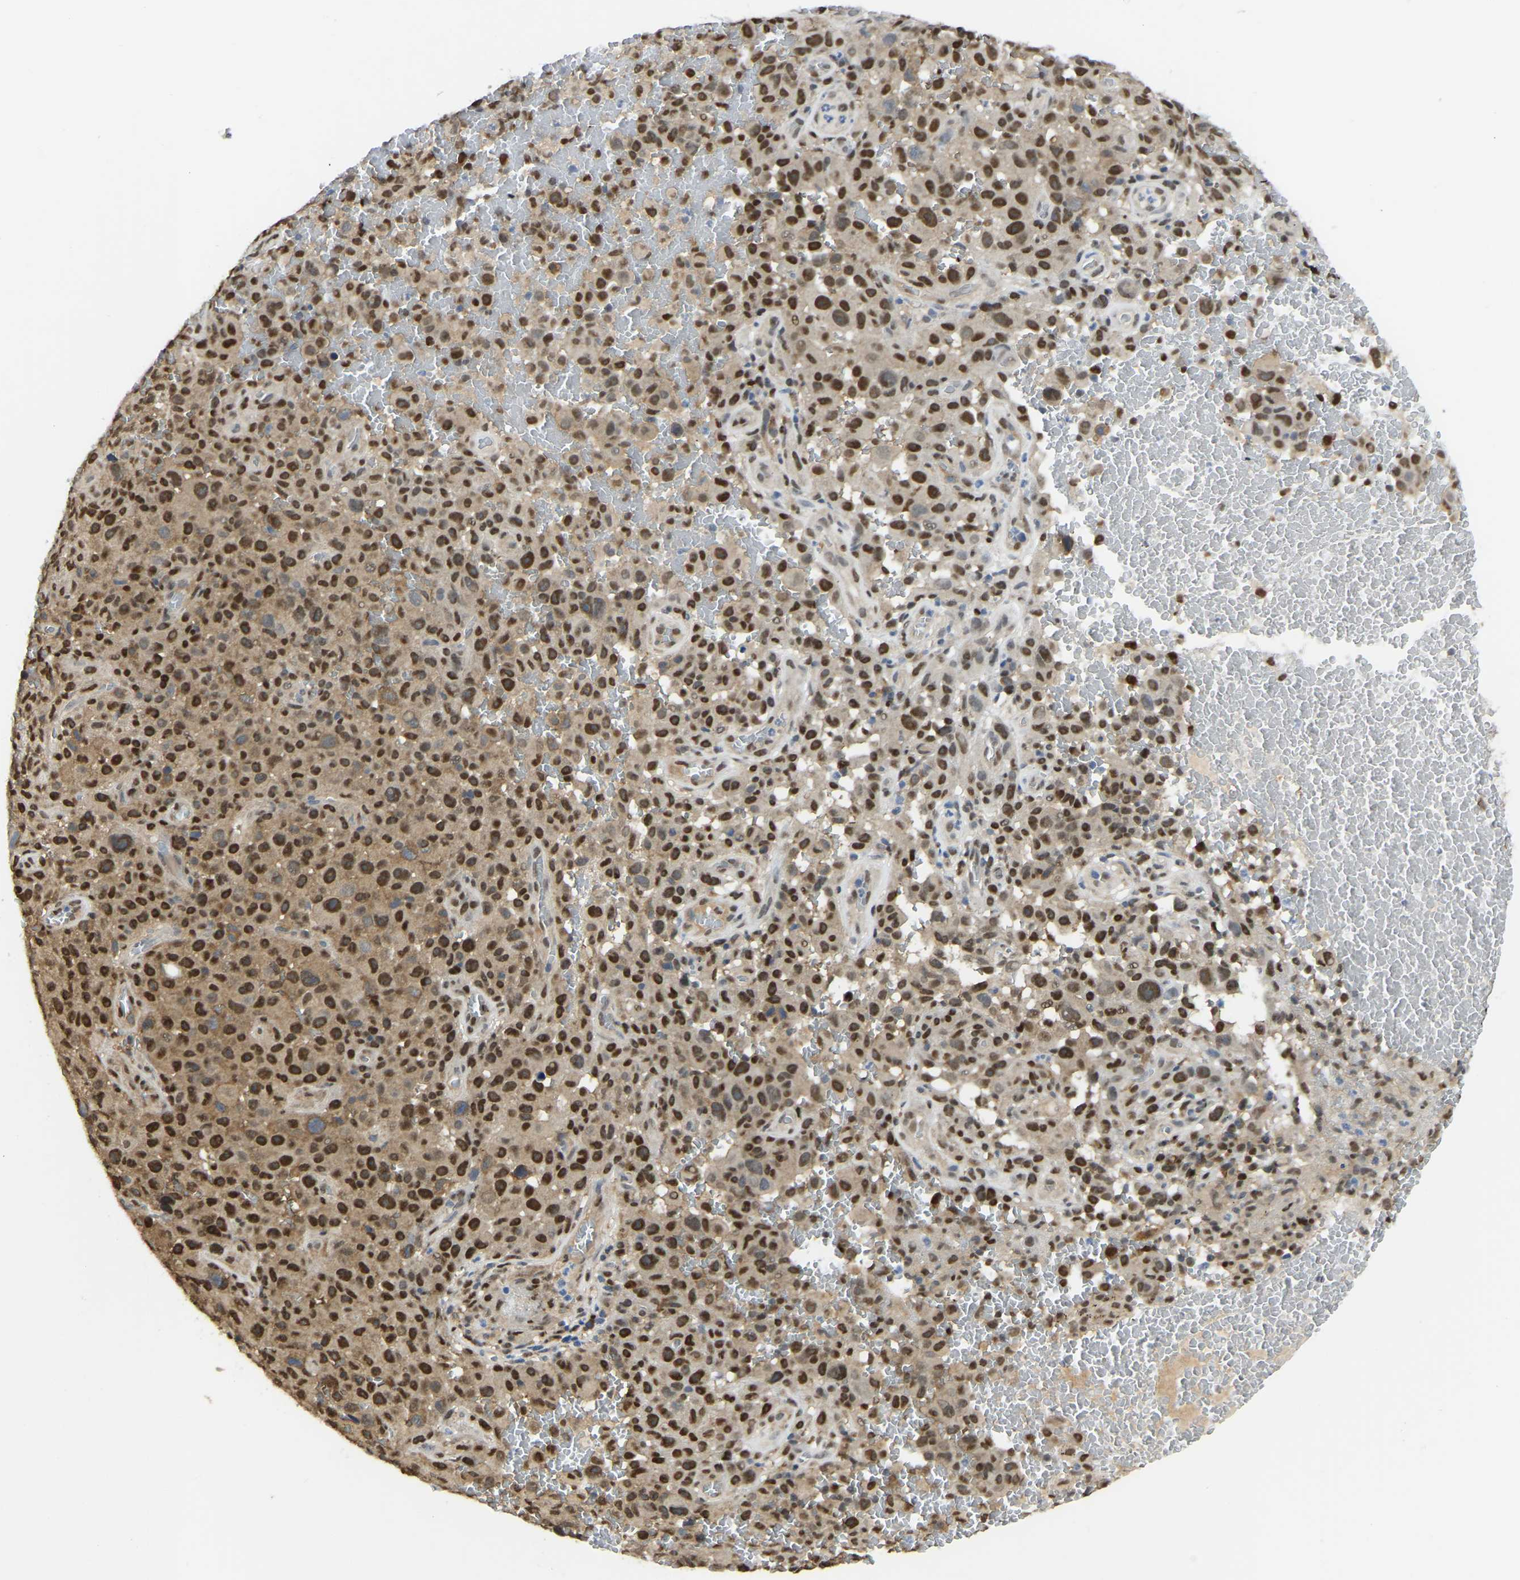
{"staining": {"intensity": "strong", "quantity": ">75%", "location": "nuclear"}, "tissue": "melanoma", "cell_type": "Tumor cells", "image_type": "cancer", "snomed": [{"axis": "morphology", "description": "Malignant melanoma, NOS"}, {"axis": "topography", "description": "Skin"}], "caption": "Human malignant melanoma stained with a protein marker shows strong staining in tumor cells.", "gene": "KLRG2", "patient": {"sex": "female", "age": 82}}